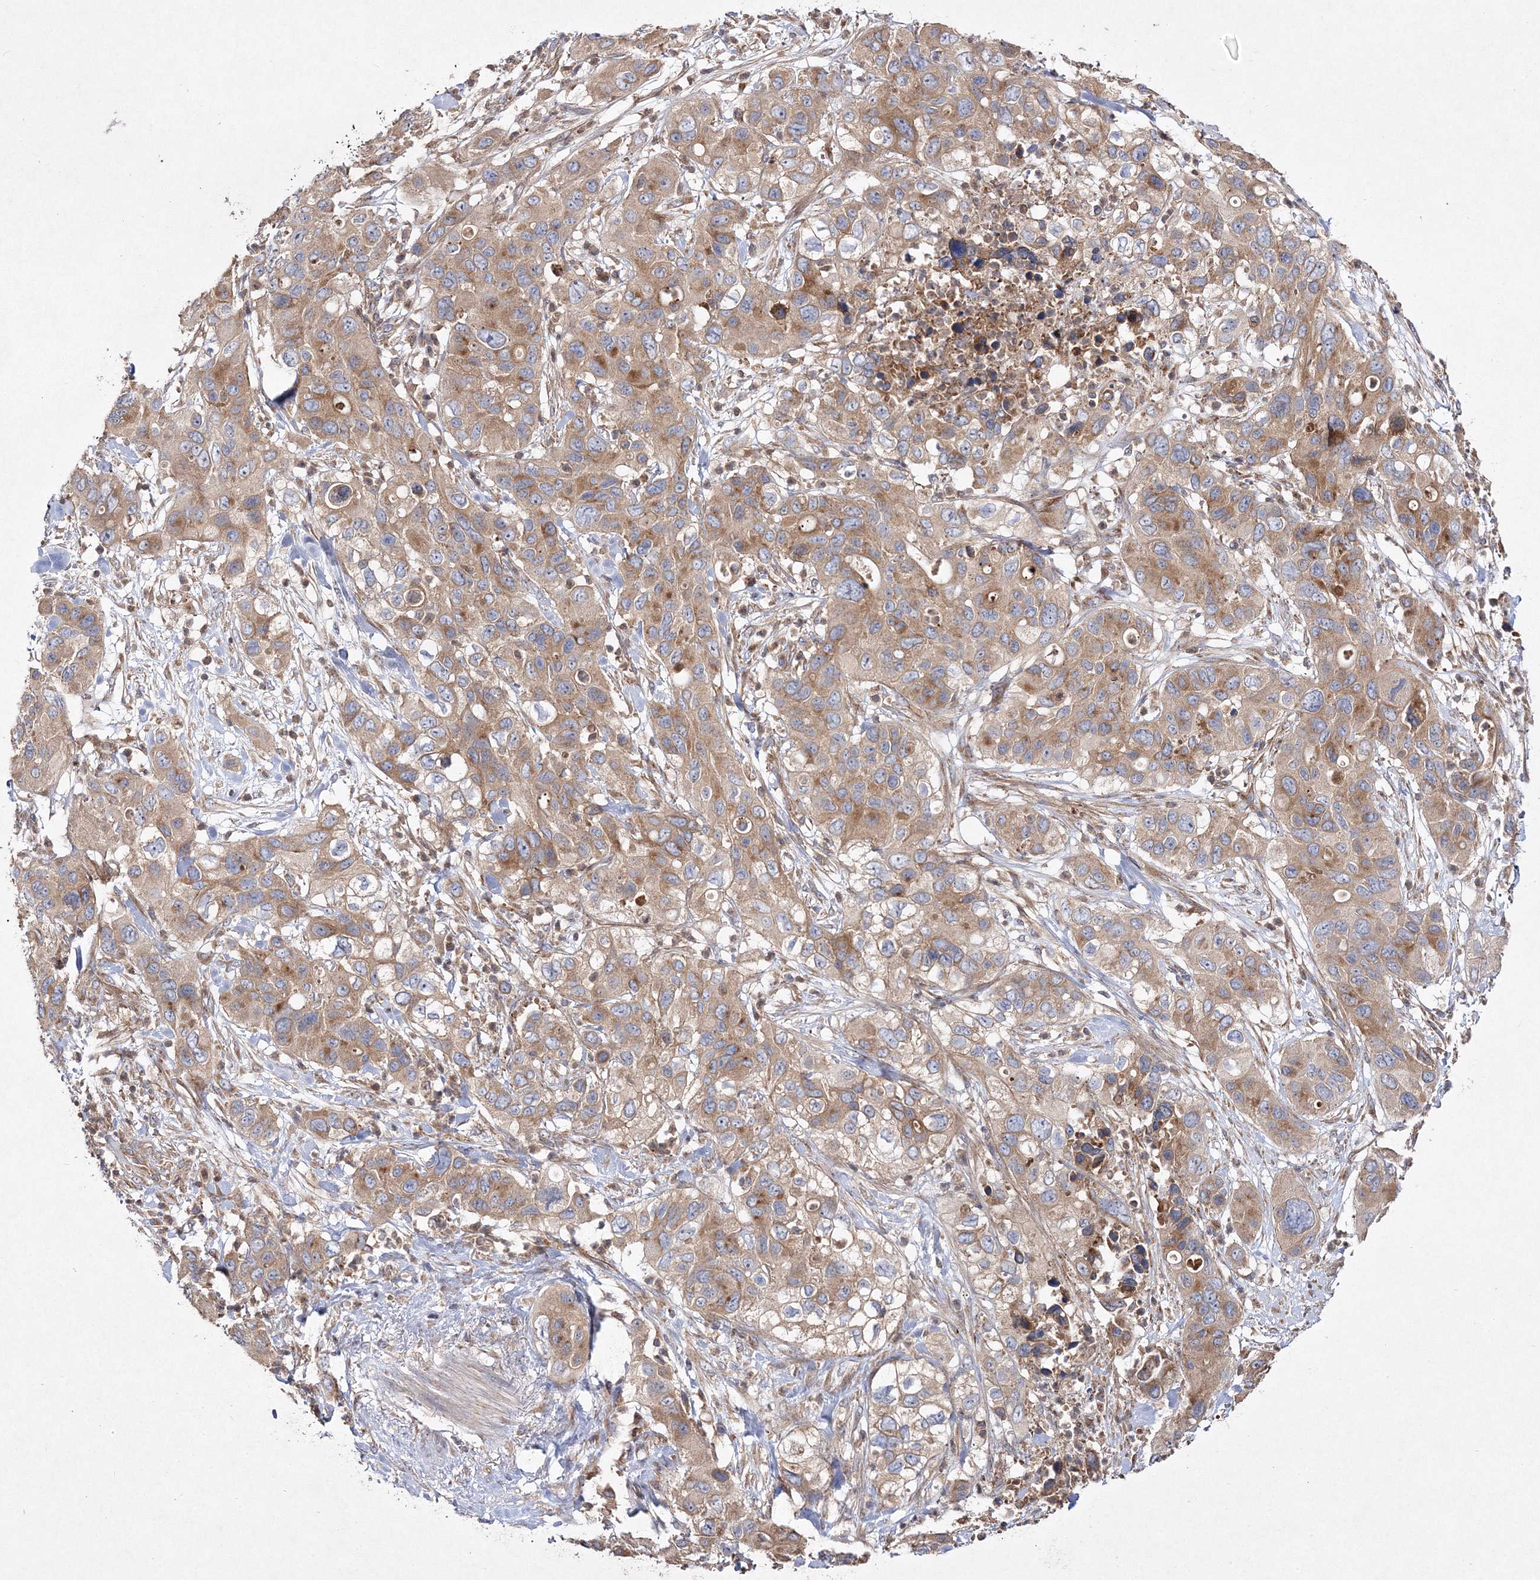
{"staining": {"intensity": "weak", "quantity": ">75%", "location": "cytoplasmic/membranous"}, "tissue": "pancreatic cancer", "cell_type": "Tumor cells", "image_type": "cancer", "snomed": [{"axis": "morphology", "description": "Adenocarcinoma, NOS"}, {"axis": "topography", "description": "Pancreas"}], "caption": "Protein staining exhibits weak cytoplasmic/membranous positivity in about >75% of tumor cells in adenocarcinoma (pancreatic).", "gene": "DNAJC13", "patient": {"sex": "female", "age": 71}}